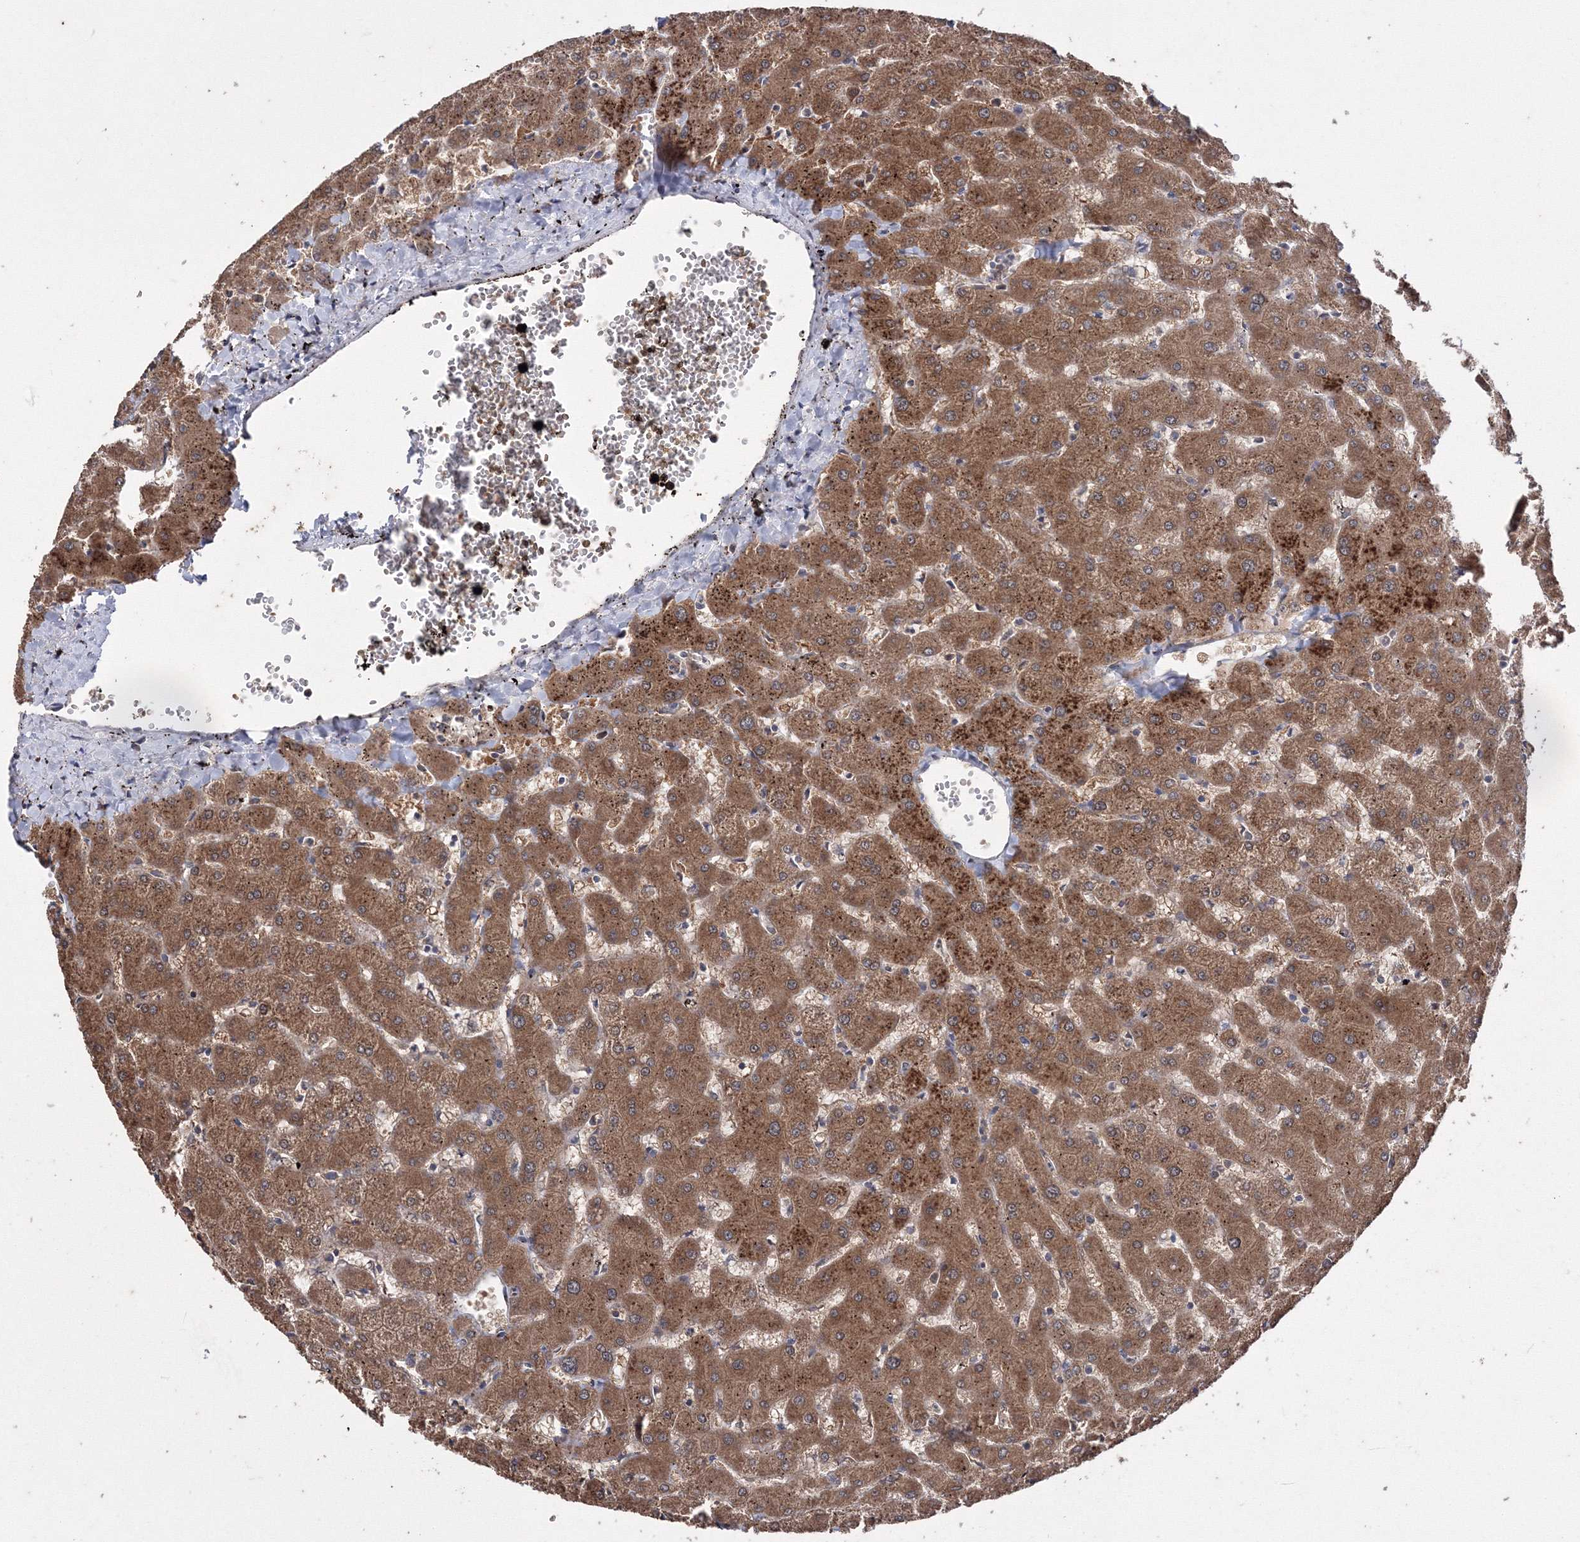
{"staining": {"intensity": "weak", "quantity": ">75%", "location": "cytoplasmic/membranous,nuclear"}, "tissue": "liver", "cell_type": "Cholangiocytes", "image_type": "normal", "snomed": [{"axis": "morphology", "description": "Normal tissue, NOS"}, {"axis": "topography", "description": "Liver"}], "caption": "A brown stain labels weak cytoplasmic/membranous,nuclear positivity of a protein in cholangiocytes of normal human liver.", "gene": "GPN1", "patient": {"sex": "female", "age": 63}}